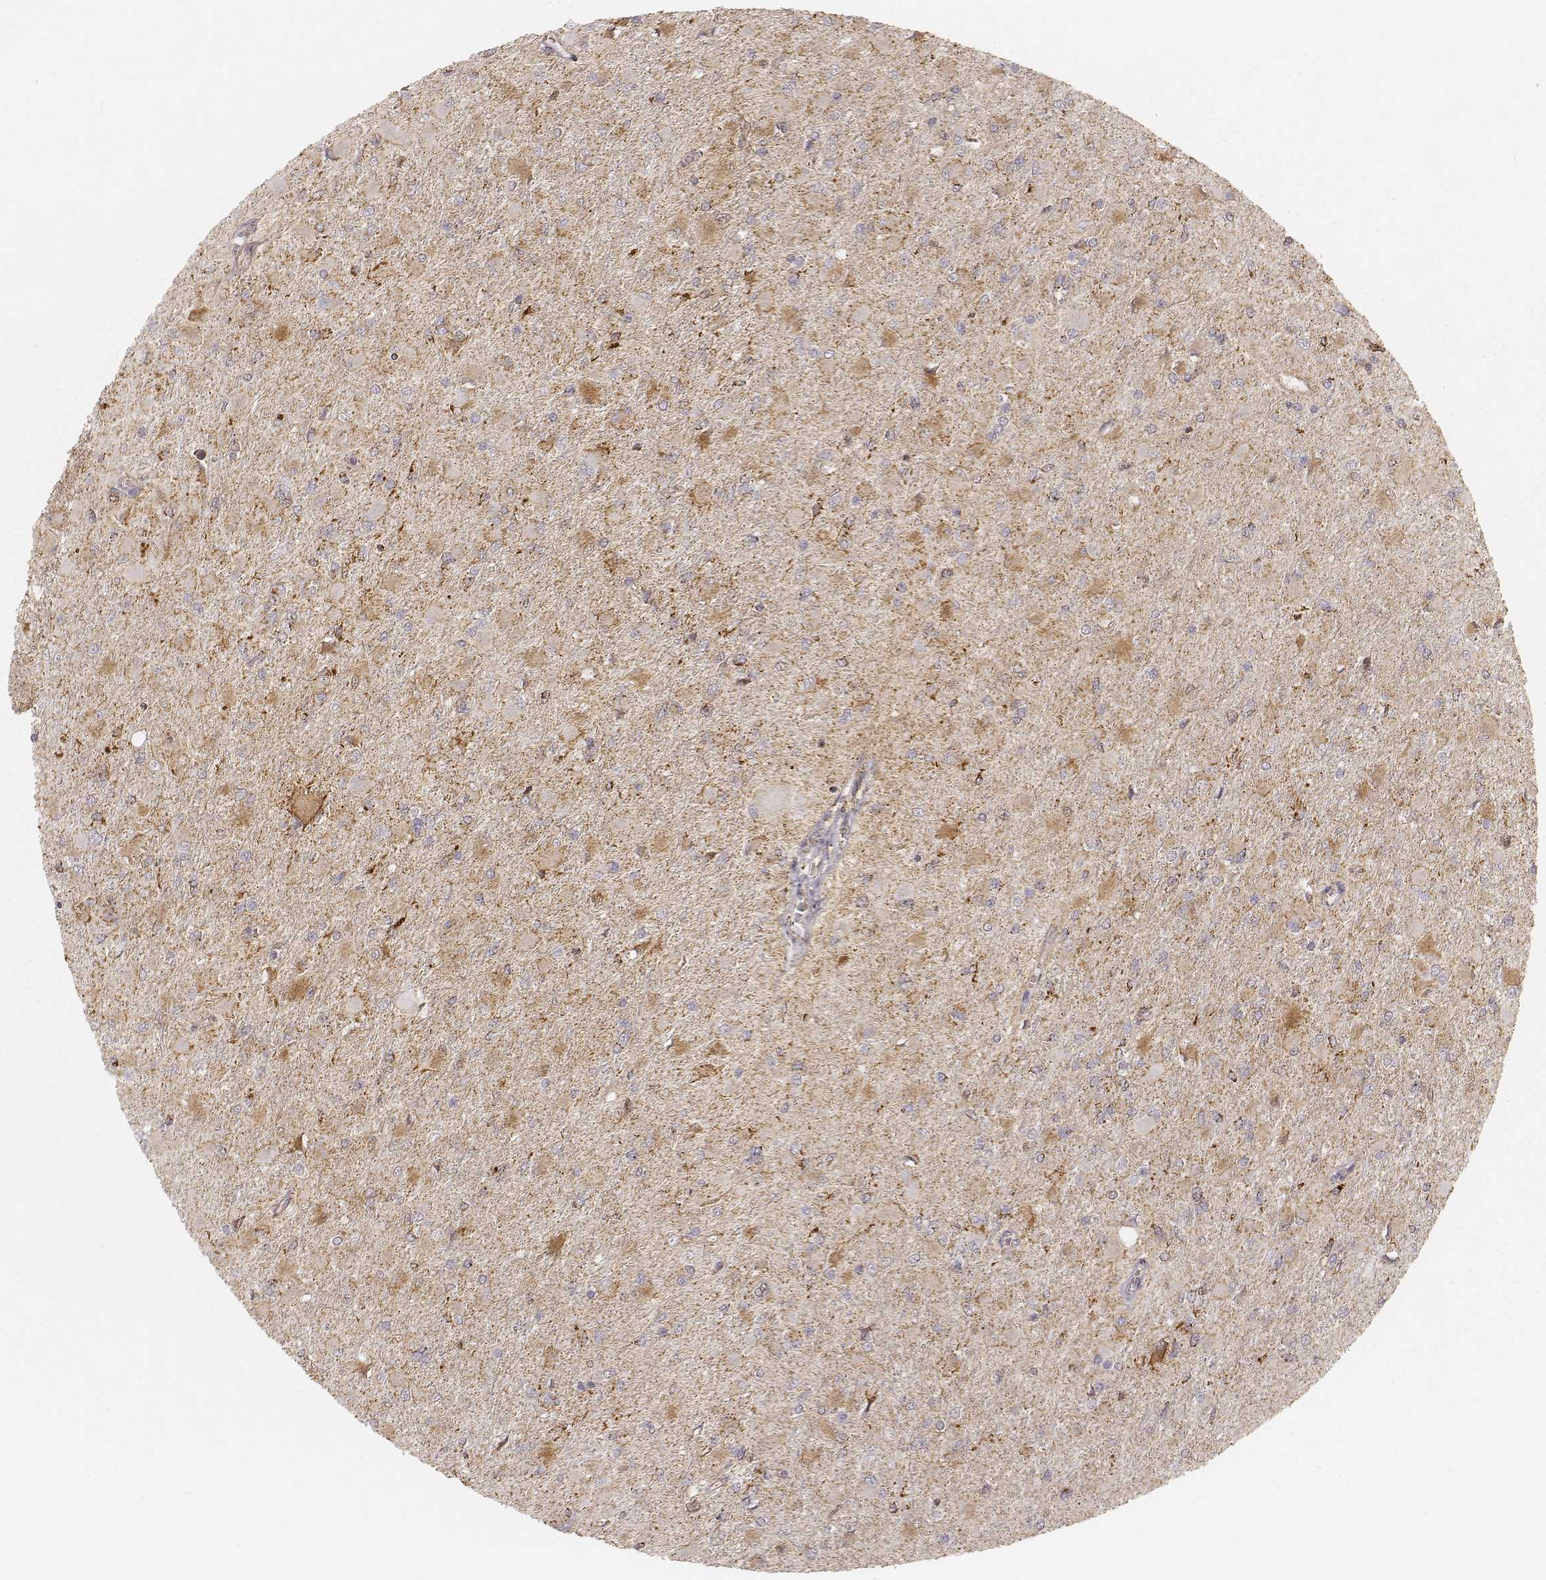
{"staining": {"intensity": "weak", "quantity": "25%-75%", "location": "cytoplasmic/membranous"}, "tissue": "glioma", "cell_type": "Tumor cells", "image_type": "cancer", "snomed": [{"axis": "morphology", "description": "Glioma, malignant, High grade"}, {"axis": "topography", "description": "Cerebral cortex"}], "caption": "Immunohistochemical staining of glioma exhibits low levels of weak cytoplasmic/membranous staining in about 25%-75% of tumor cells.", "gene": "CS", "patient": {"sex": "female", "age": 36}}